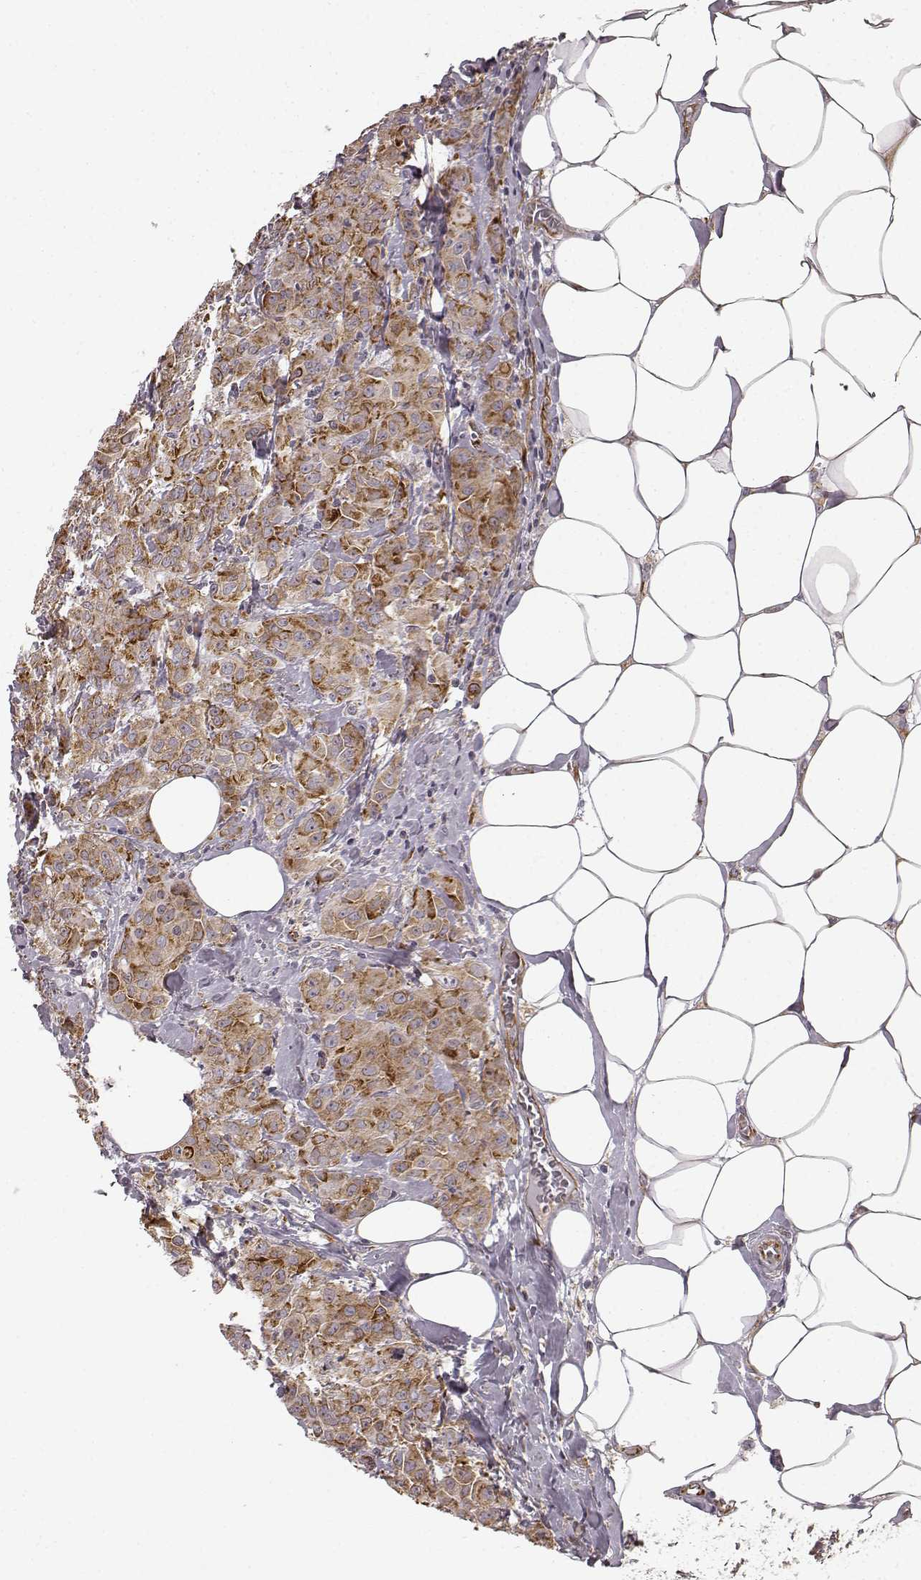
{"staining": {"intensity": "strong", "quantity": "25%-75%", "location": "cytoplasmic/membranous"}, "tissue": "breast cancer", "cell_type": "Tumor cells", "image_type": "cancer", "snomed": [{"axis": "morphology", "description": "Normal tissue, NOS"}, {"axis": "morphology", "description": "Duct carcinoma"}, {"axis": "topography", "description": "Breast"}], "caption": "Protein staining exhibits strong cytoplasmic/membranous positivity in approximately 25%-75% of tumor cells in breast cancer (infiltrating ductal carcinoma). (Brightfield microscopy of DAB IHC at high magnification).", "gene": "TMEM14A", "patient": {"sex": "female", "age": 43}}